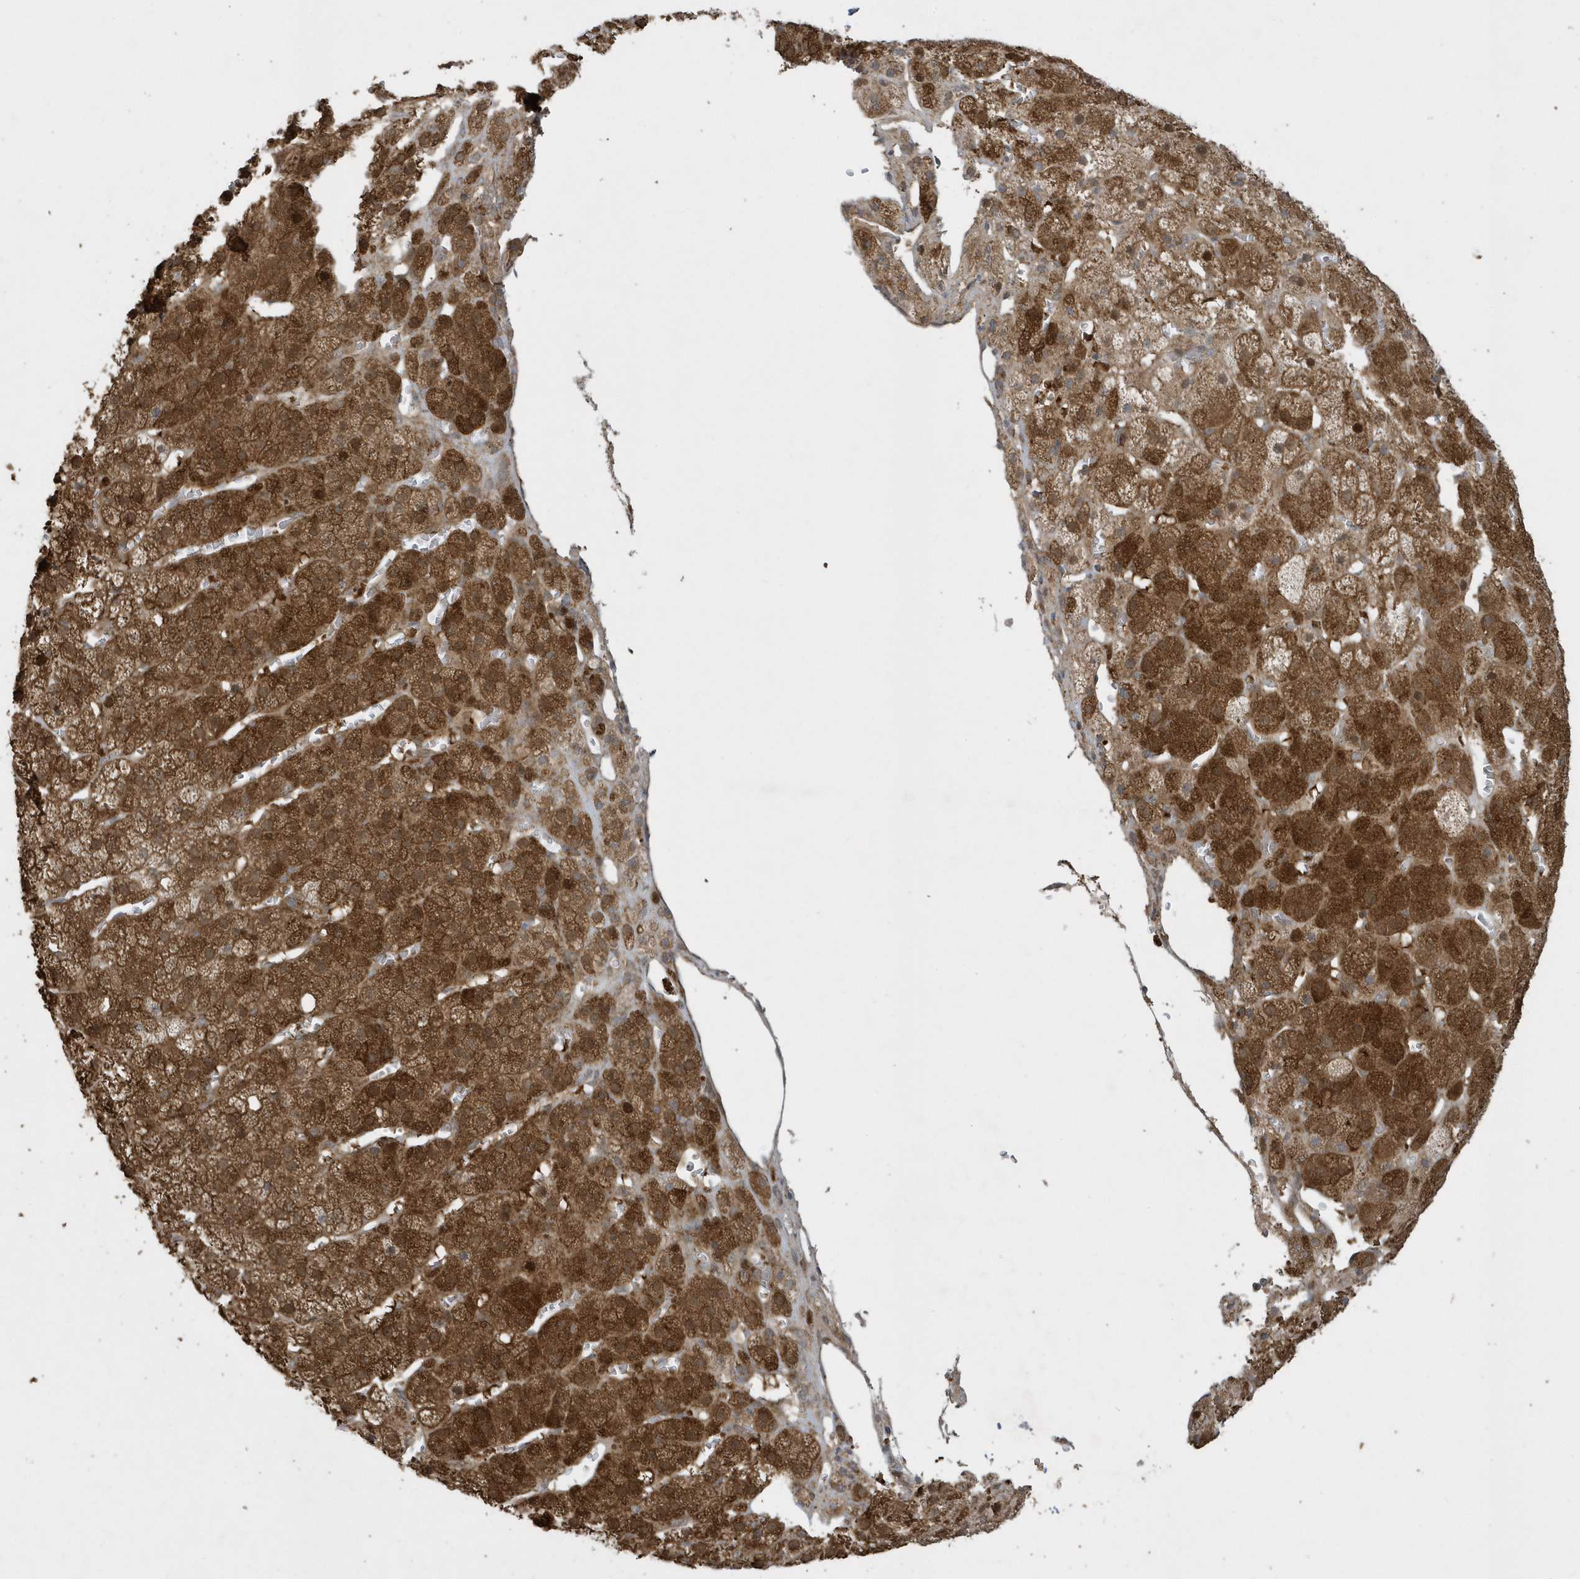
{"staining": {"intensity": "strong", "quantity": ">75%", "location": "cytoplasmic/membranous"}, "tissue": "adrenal gland", "cell_type": "Glandular cells", "image_type": "normal", "snomed": [{"axis": "morphology", "description": "Normal tissue, NOS"}, {"axis": "topography", "description": "Adrenal gland"}], "caption": "A histopathology image showing strong cytoplasmic/membranous staining in about >75% of glandular cells in normal adrenal gland, as visualized by brown immunohistochemical staining.", "gene": "STAMBP", "patient": {"sex": "female", "age": 57}}